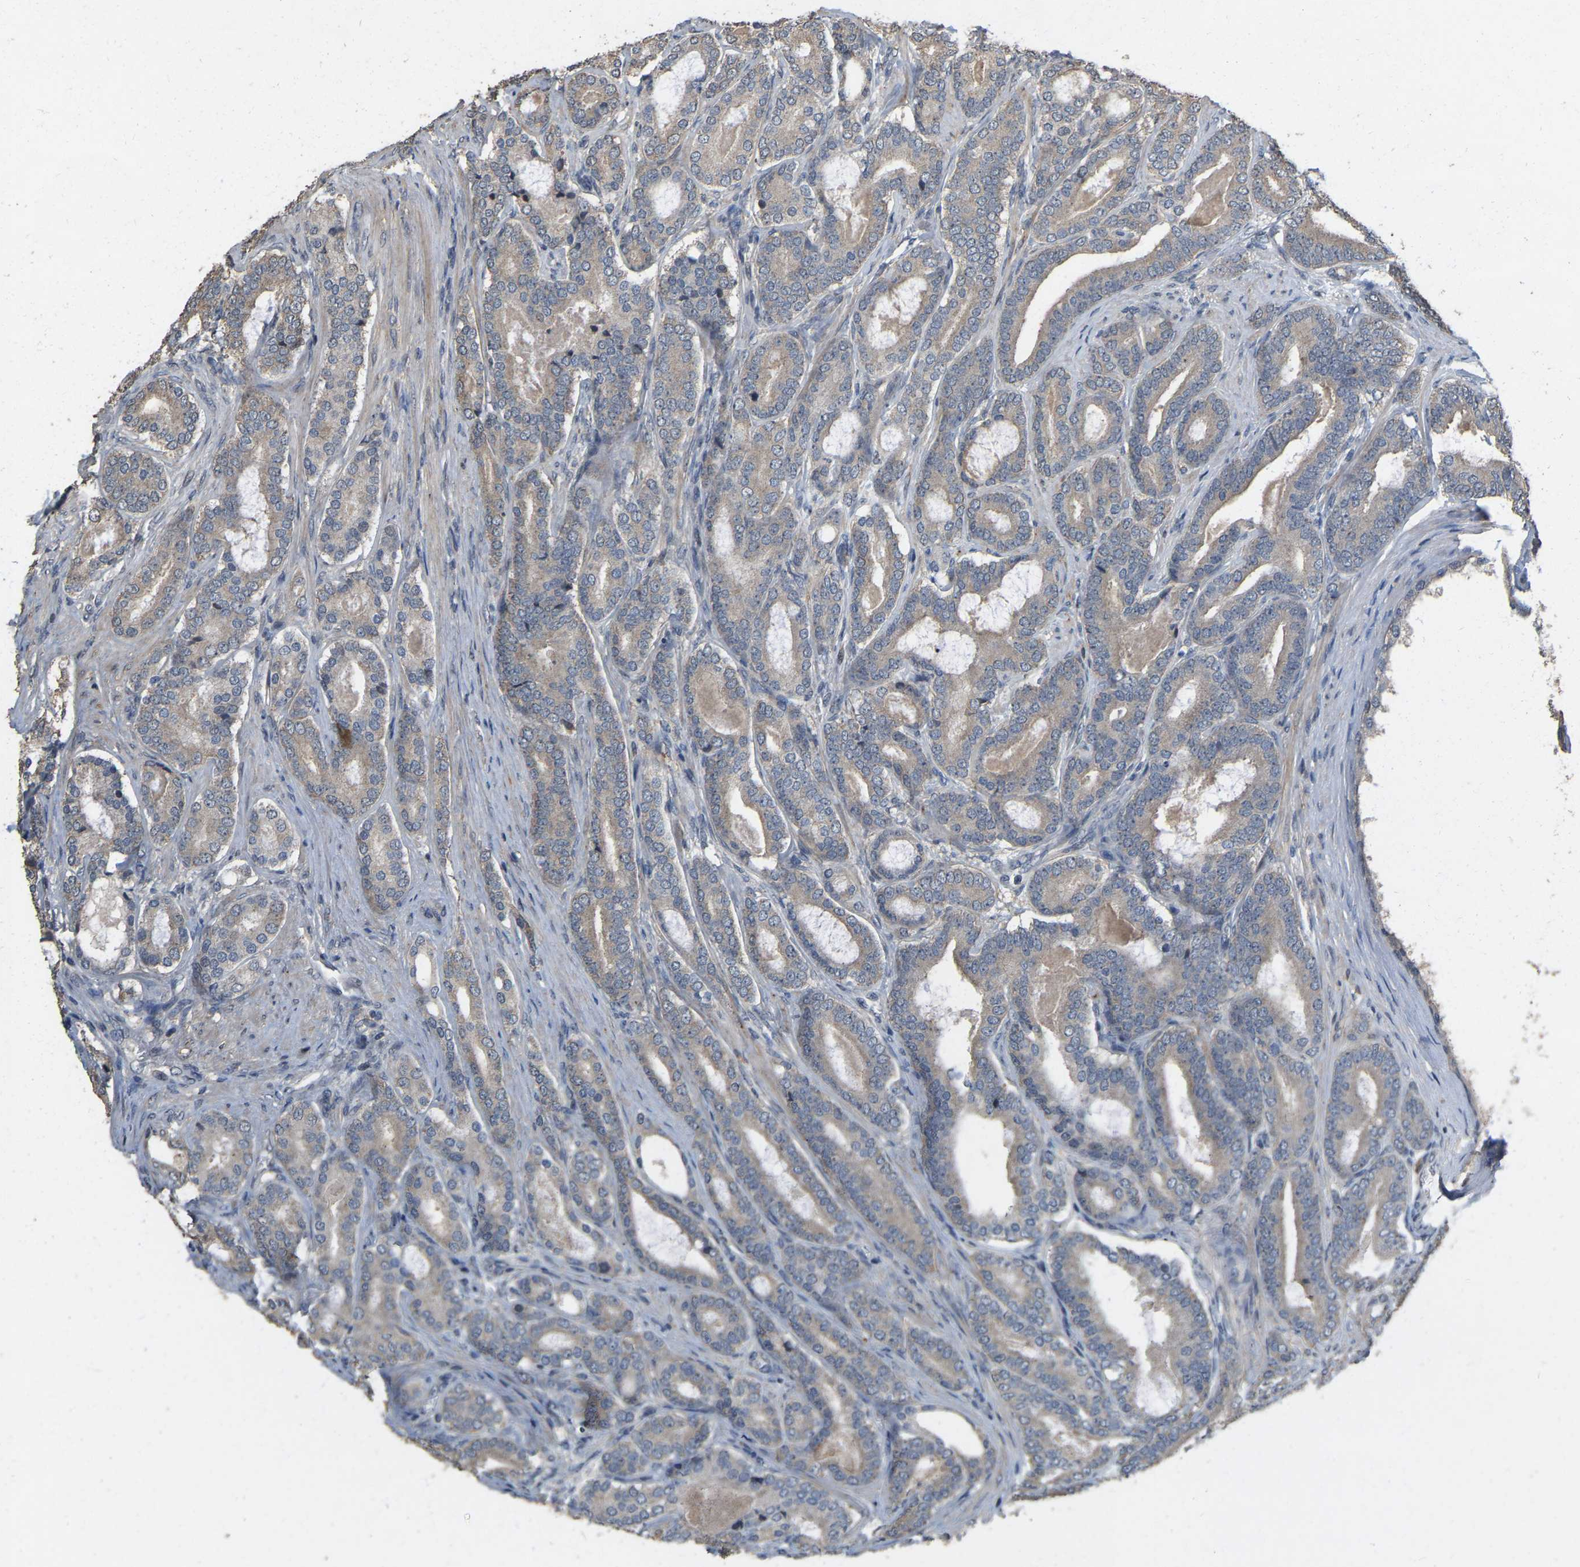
{"staining": {"intensity": "weak", "quantity": ">75%", "location": "cytoplasmic/membranous"}, "tissue": "prostate cancer", "cell_type": "Tumor cells", "image_type": "cancer", "snomed": [{"axis": "morphology", "description": "Adenocarcinoma, High grade"}, {"axis": "topography", "description": "Prostate"}], "caption": "Prostate cancer (high-grade adenocarcinoma) stained for a protein (brown) reveals weak cytoplasmic/membranous positive staining in approximately >75% of tumor cells.", "gene": "NCS1", "patient": {"sex": "male", "age": 60}}